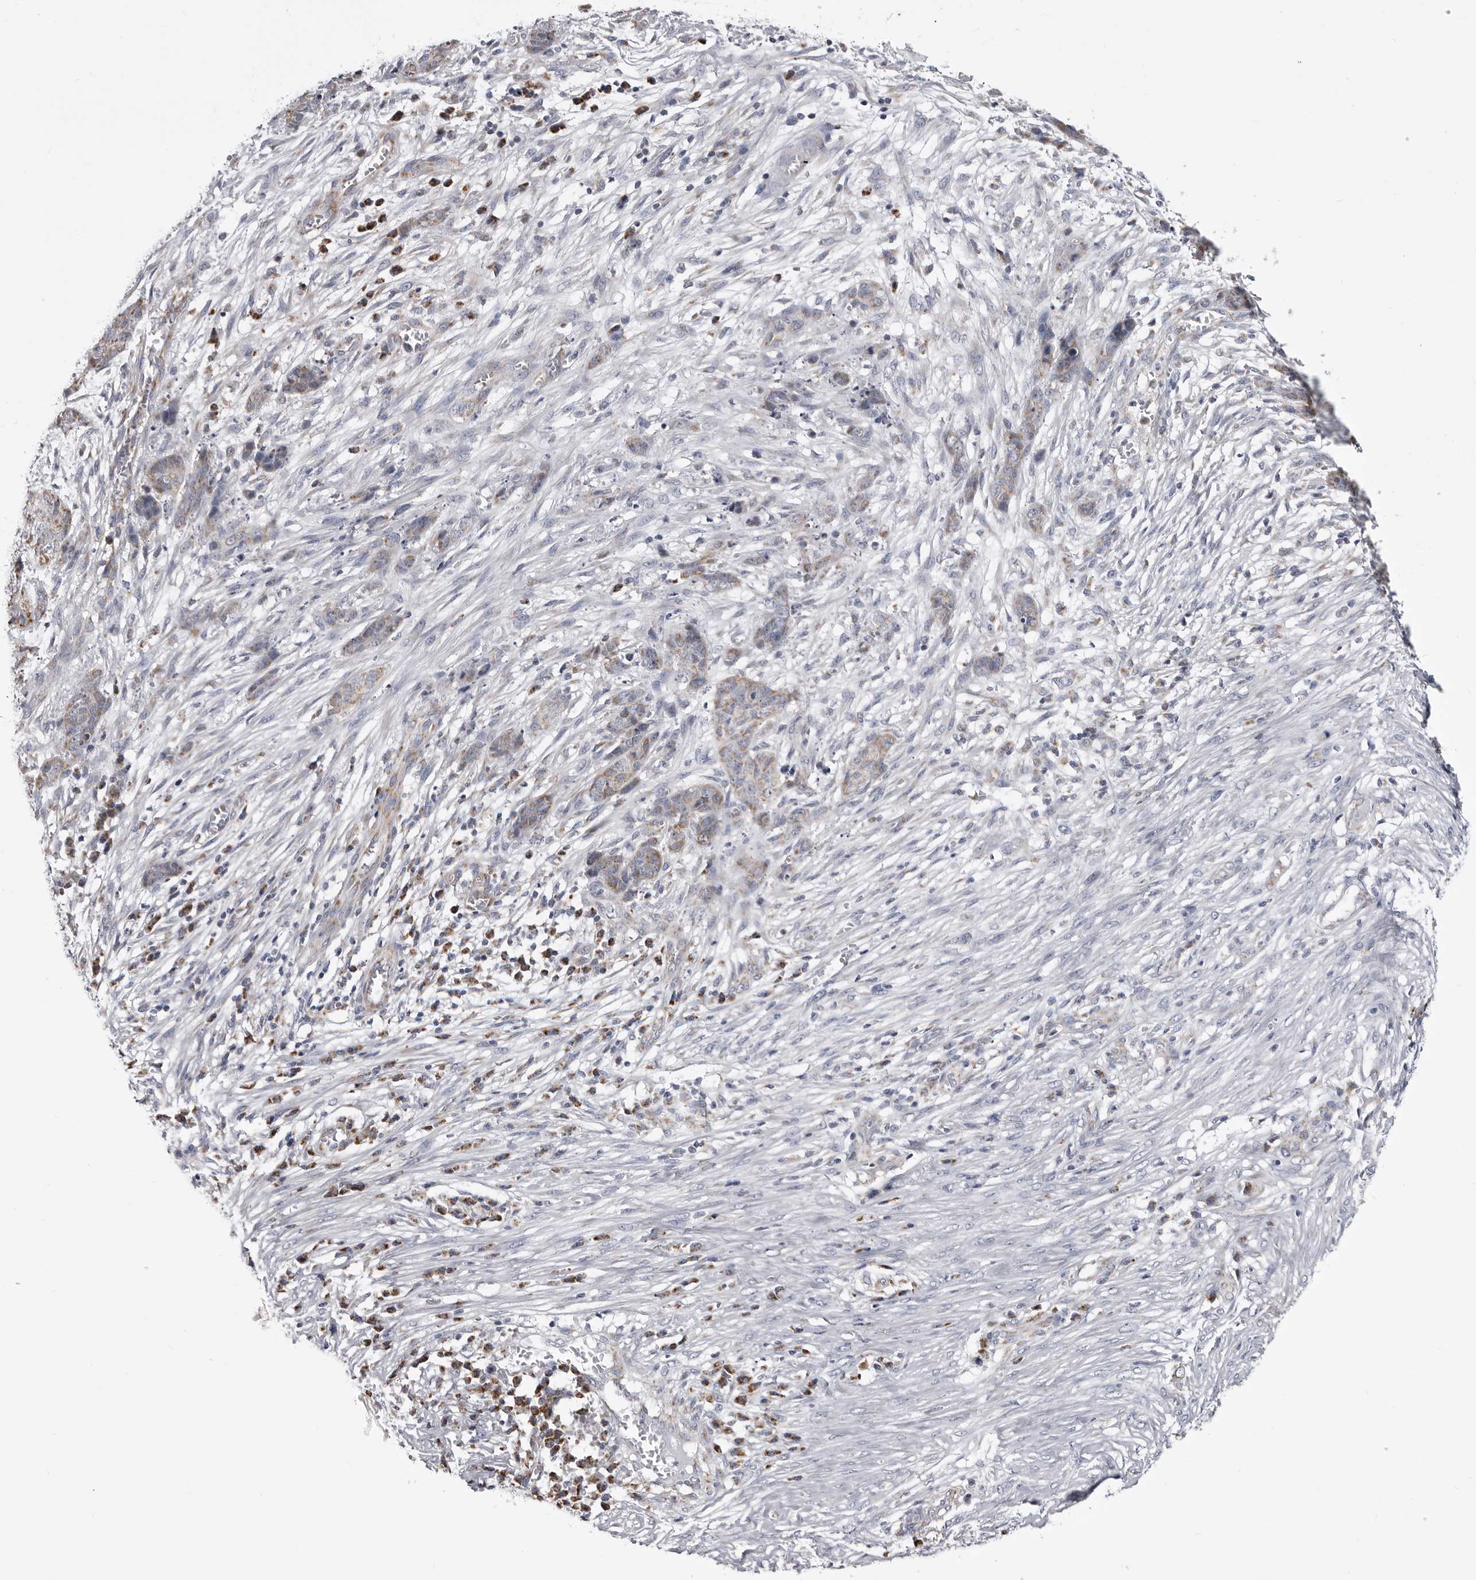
{"staining": {"intensity": "moderate", "quantity": "25%-75%", "location": "cytoplasmic/membranous"}, "tissue": "skin cancer", "cell_type": "Tumor cells", "image_type": "cancer", "snomed": [{"axis": "morphology", "description": "Basal cell carcinoma"}, {"axis": "topography", "description": "Skin"}], "caption": "Protein analysis of skin cancer (basal cell carcinoma) tissue shows moderate cytoplasmic/membranous positivity in approximately 25%-75% of tumor cells. Nuclei are stained in blue.", "gene": "FH", "patient": {"sex": "female", "age": 64}}